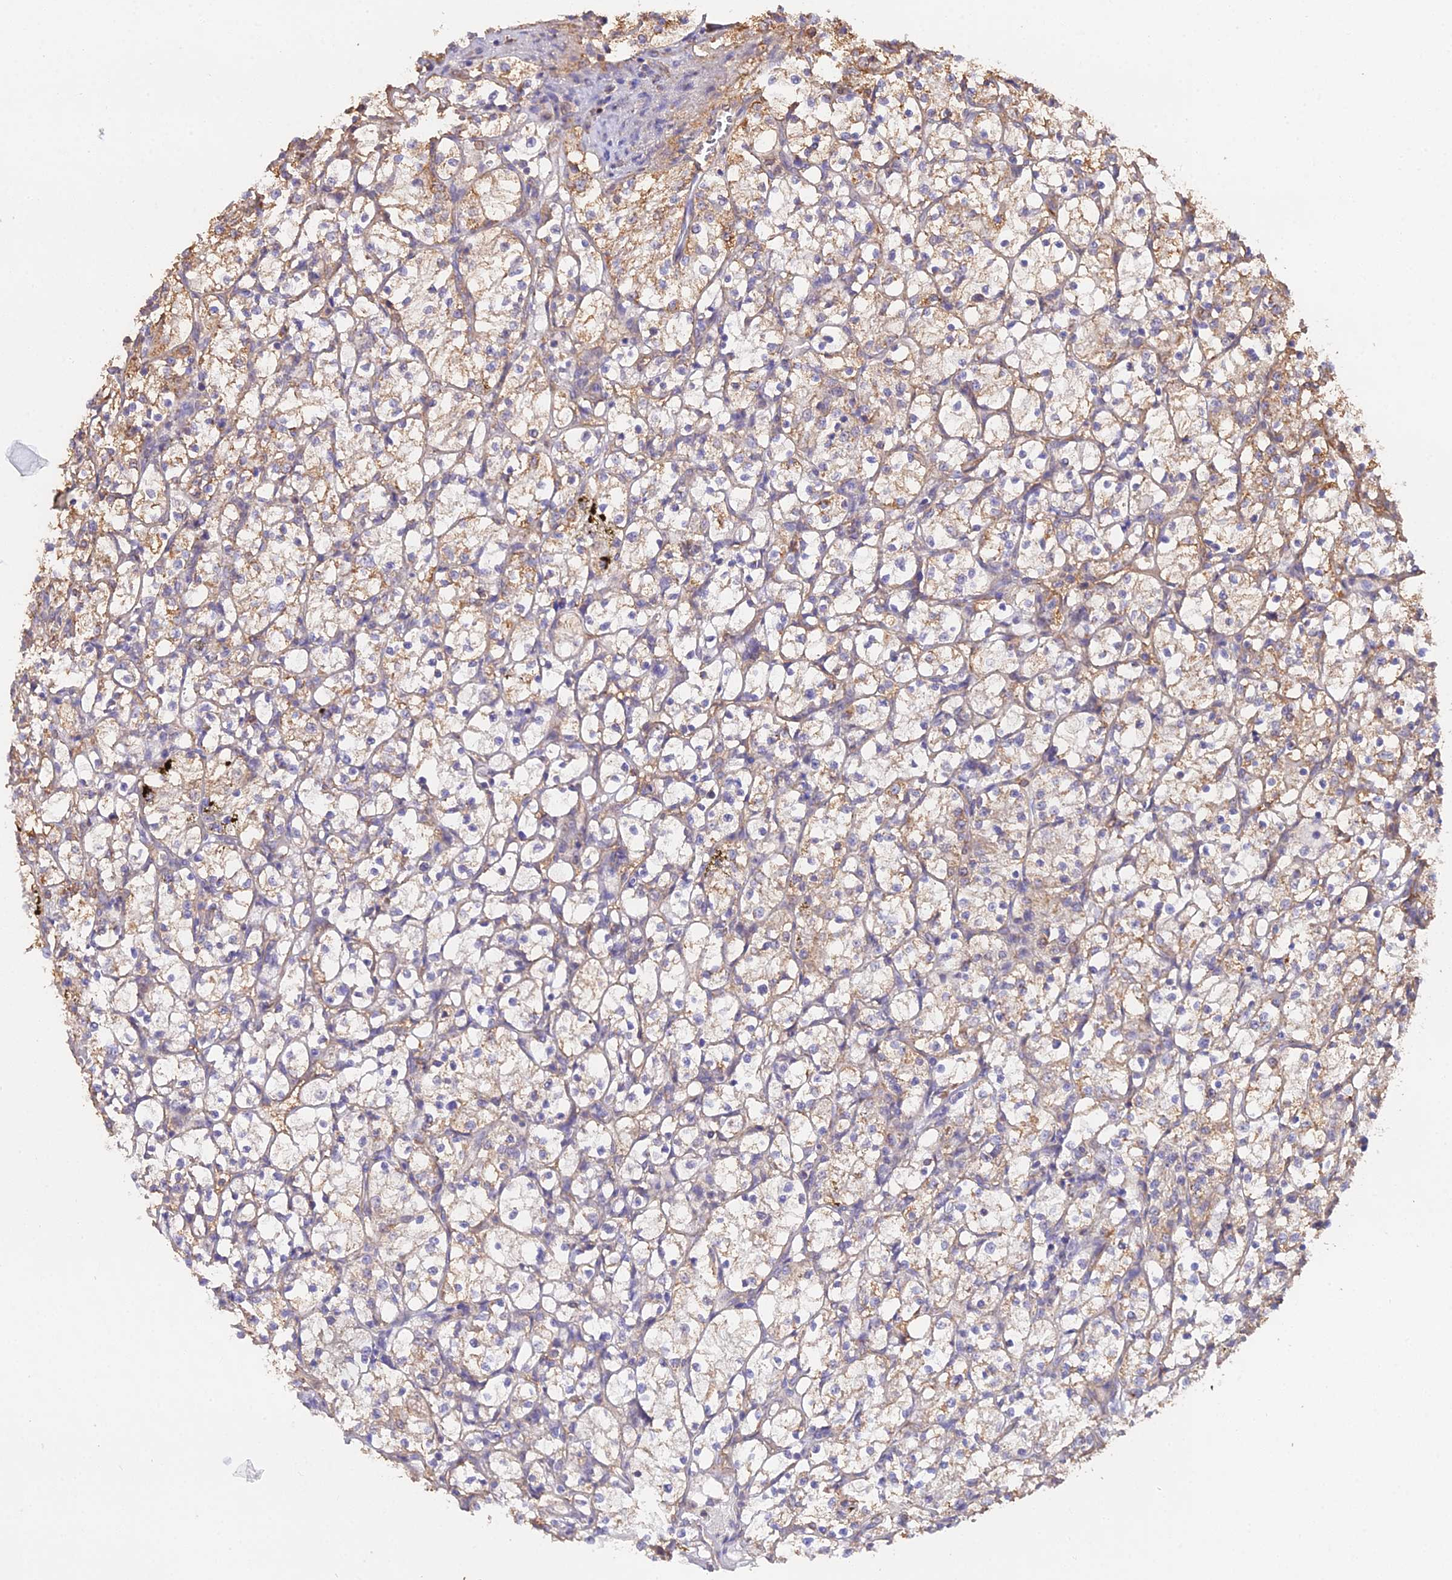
{"staining": {"intensity": "moderate", "quantity": "25%-75%", "location": "cytoplasmic/membranous"}, "tissue": "renal cancer", "cell_type": "Tumor cells", "image_type": "cancer", "snomed": [{"axis": "morphology", "description": "Adenocarcinoma, NOS"}, {"axis": "topography", "description": "Kidney"}], "caption": "A brown stain shows moderate cytoplasmic/membranous positivity of a protein in human renal adenocarcinoma tumor cells.", "gene": "METTL13", "patient": {"sex": "female", "age": 69}}